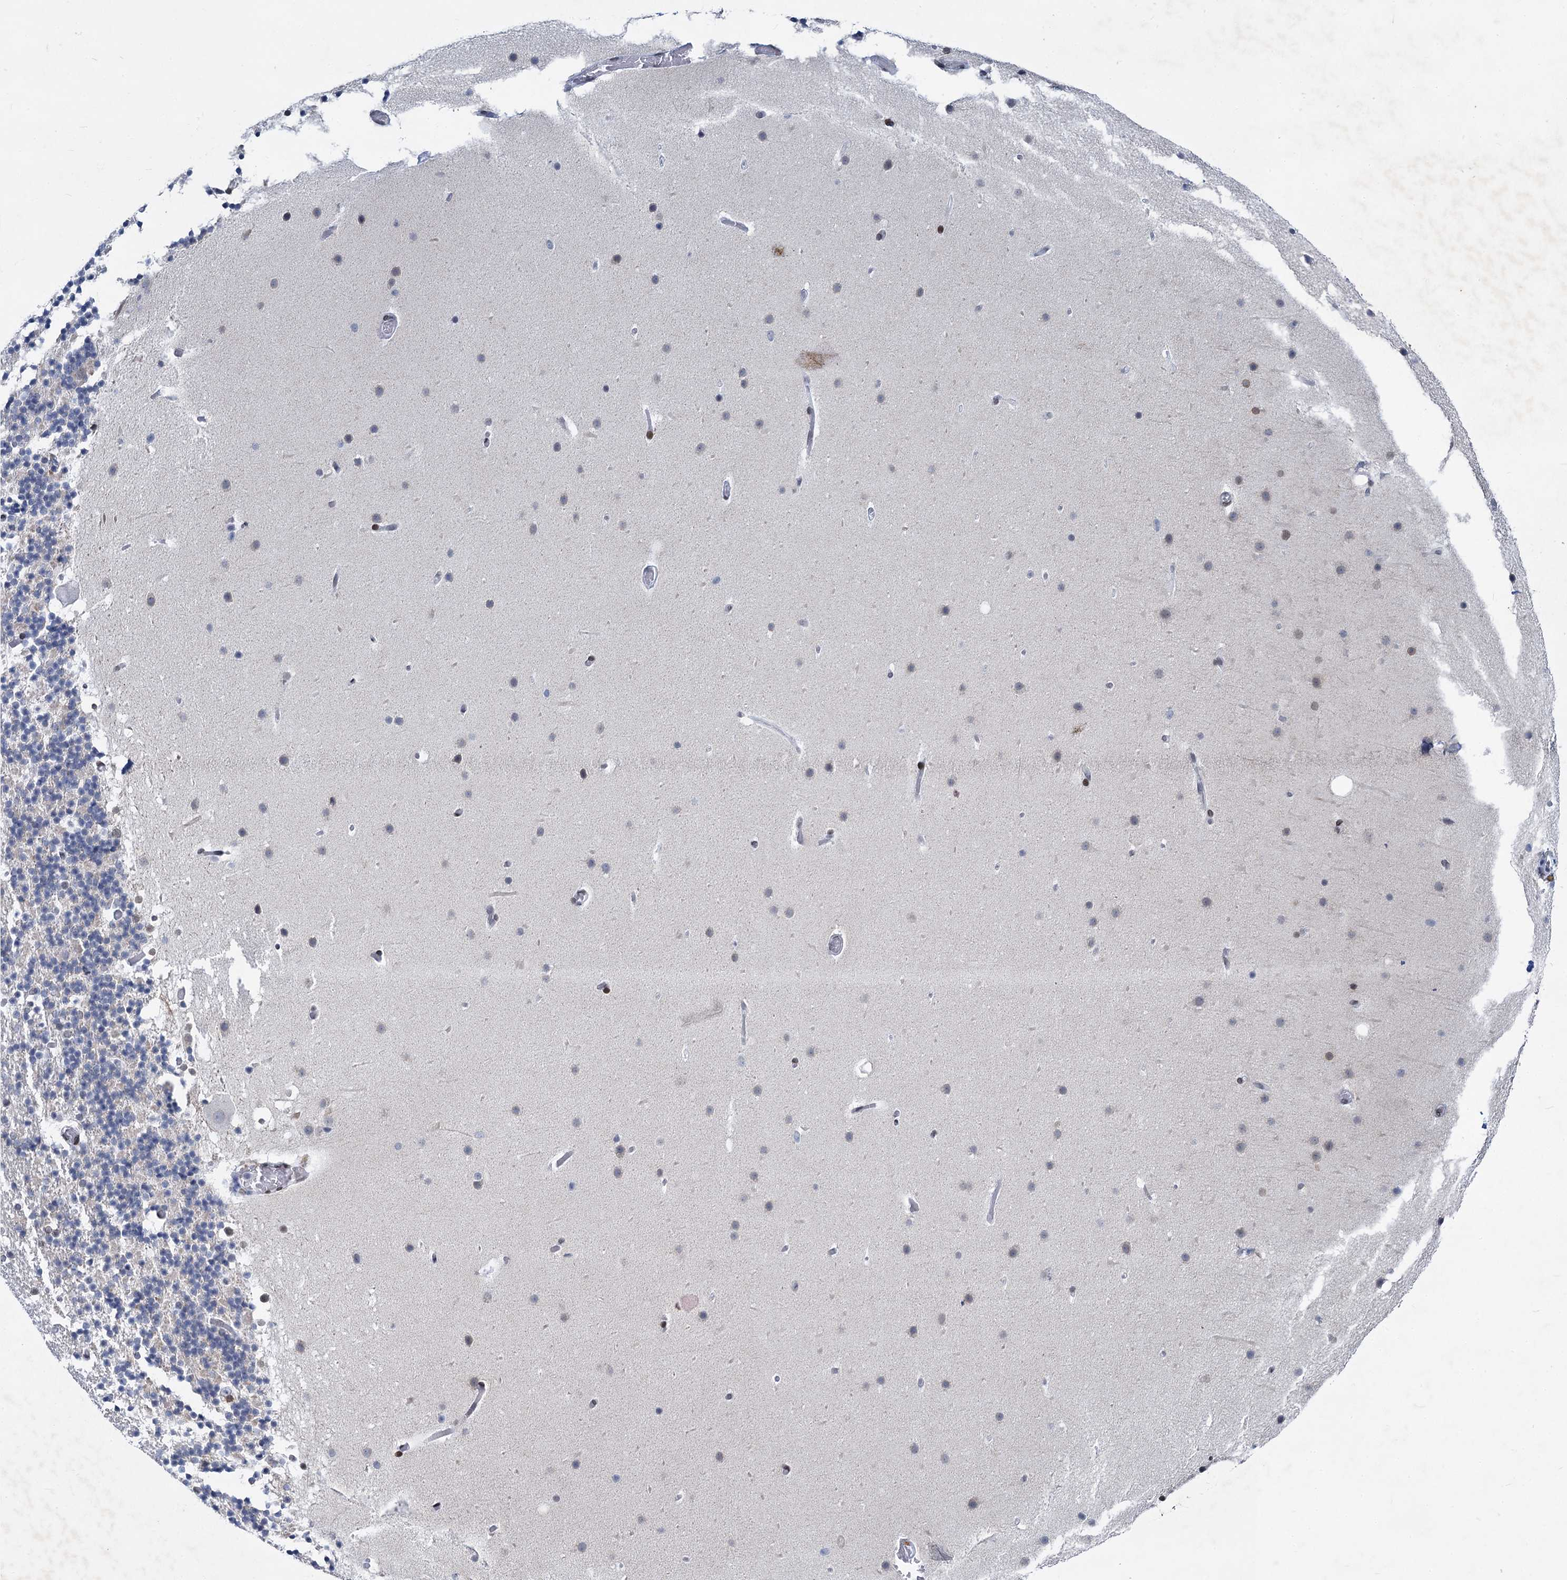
{"staining": {"intensity": "negative", "quantity": "none", "location": "none"}, "tissue": "cerebellum", "cell_type": "Cells in granular layer", "image_type": "normal", "snomed": [{"axis": "morphology", "description": "Normal tissue, NOS"}, {"axis": "topography", "description": "Cerebellum"}], "caption": "Immunohistochemical staining of normal cerebellum demonstrates no significant staining in cells in granular layer.", "gene": "PRSS35", "patient": {"sex": "male", "age": 57}}